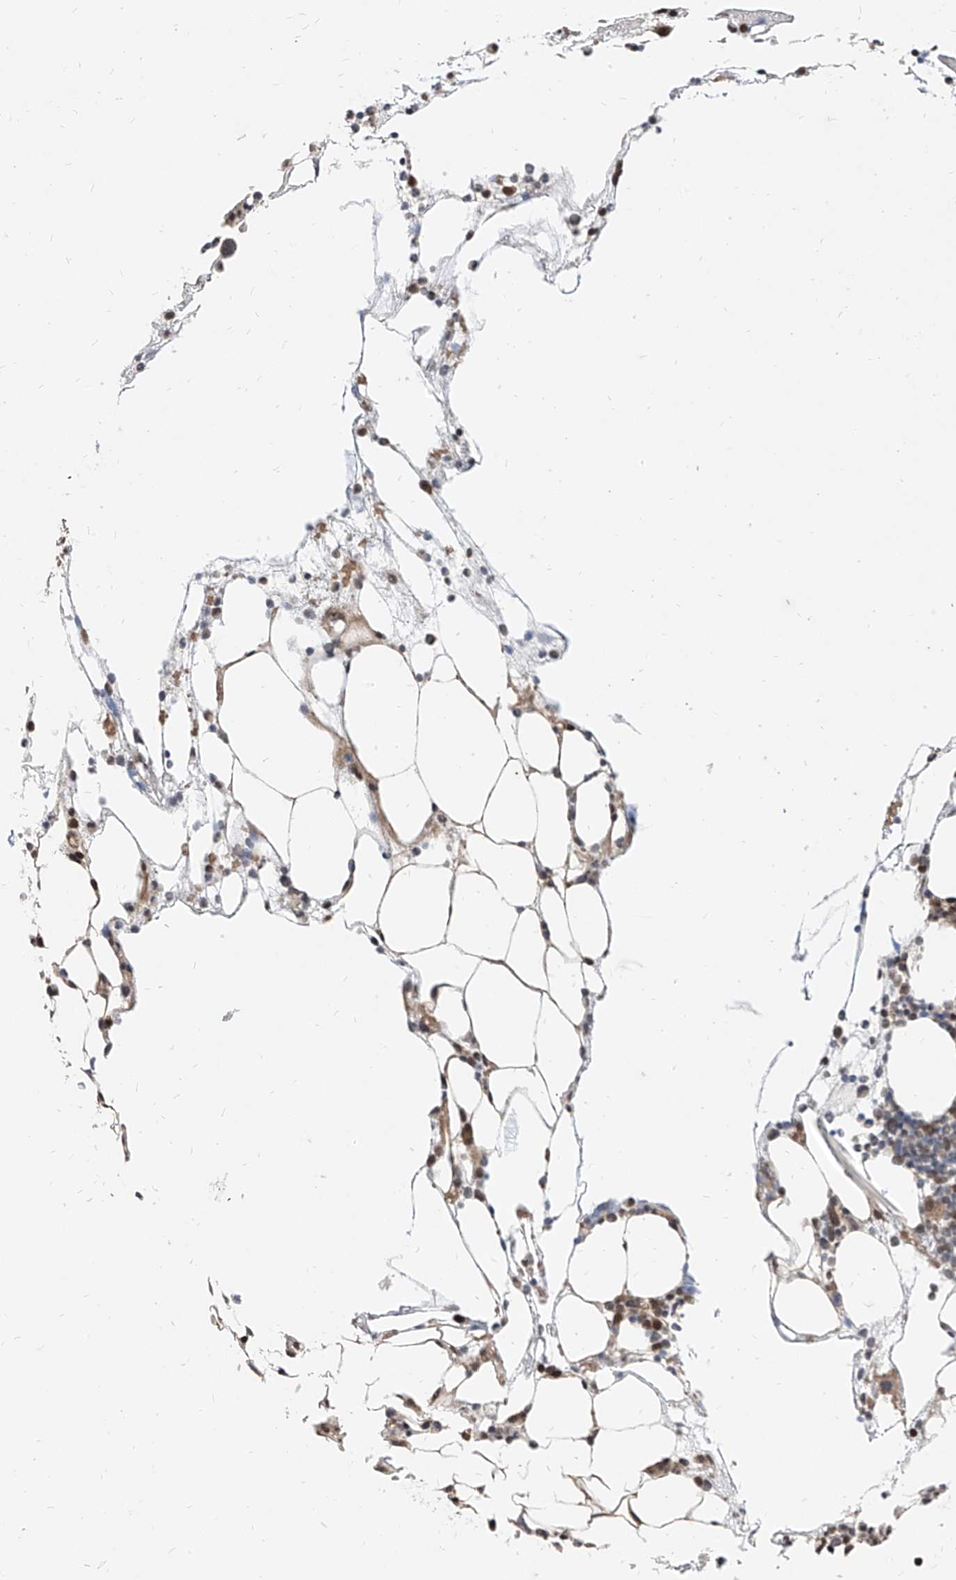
{"staining": {"intensity": "moderate", "quantity": "<25%", "location": "cytoplasmic/membranous"}, "tissue": "bone marrow", "cell_type": "Hematopoietic cells", "image_type": "normal", "snomed": [{"axis": "morphology", "description": "Normal tissue, NOS"}, {"axis": "morphology", "description": "Inflammation, NOS"}, {"axis": "topography", "description": "Bone marrow"}], "caption": "A high-resolution histopathology image shows IHC staining of normal bone marrow, which demonstrates moderate cytoplasmic/membranous expression in approximately <25% of hematopoietic cells.", "gene": "C8orf82", "patient": {"sex": "female", "age": 78}}